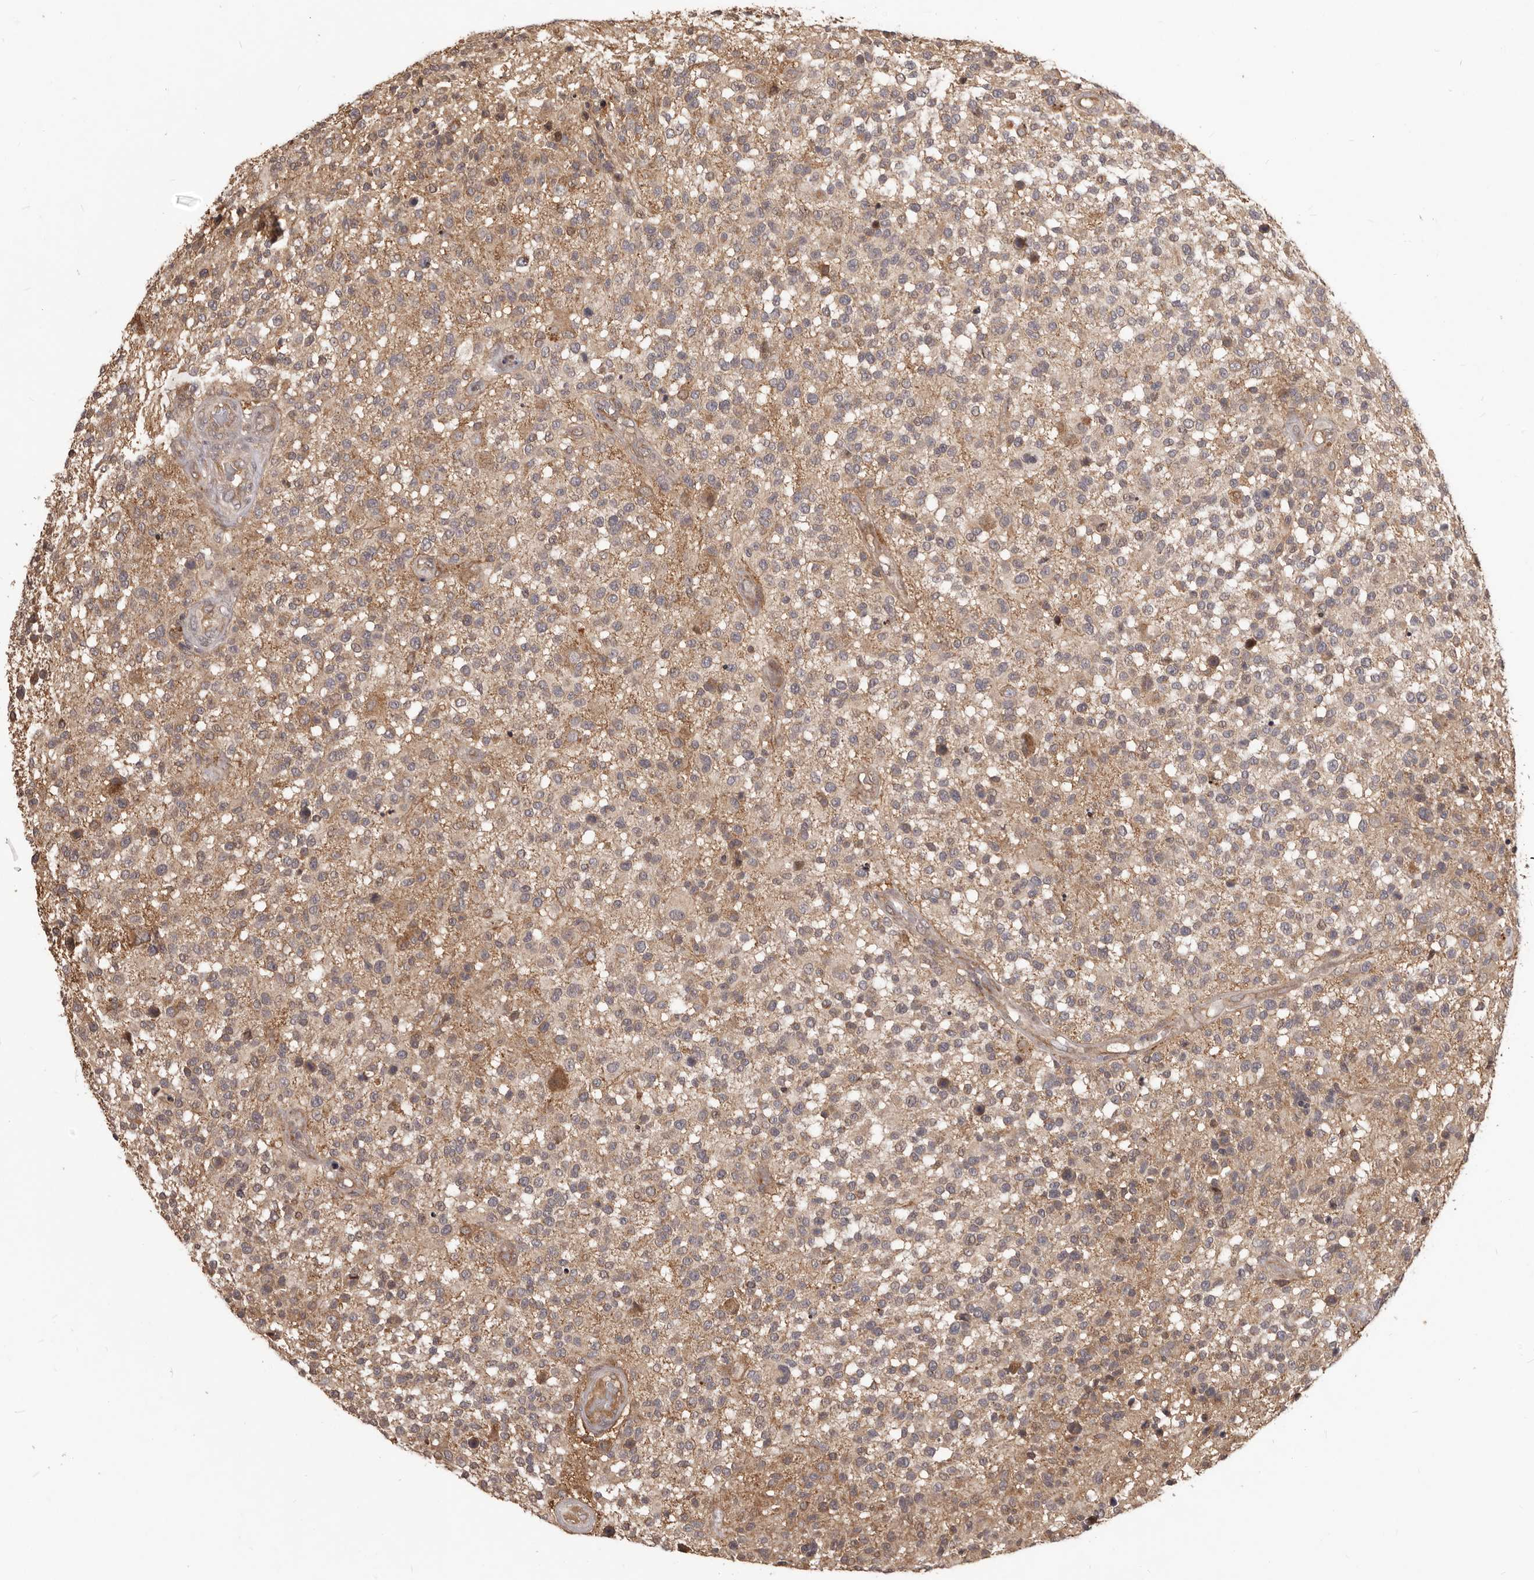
{"staining": {"intensity": "weak", "quantity": "<25%", "location": "cytoplasmic/membranous"}, "tissue": "glioma", "cell_type": "Tumor cells", "image_type": "cancer", "snomed": [{"axis": "morphology", "description": "Glioma, malignant, High grade"}, {"axis": "morphology", "description": "Glioblastoma, NOS"}, {"axis": "topography", "description": "Brain"}], "caption": "Tumor cells are negative for protein expression in human glioblastoma.", "gene": "MTO1", "patient": {"sex": "male", "age": 60}}